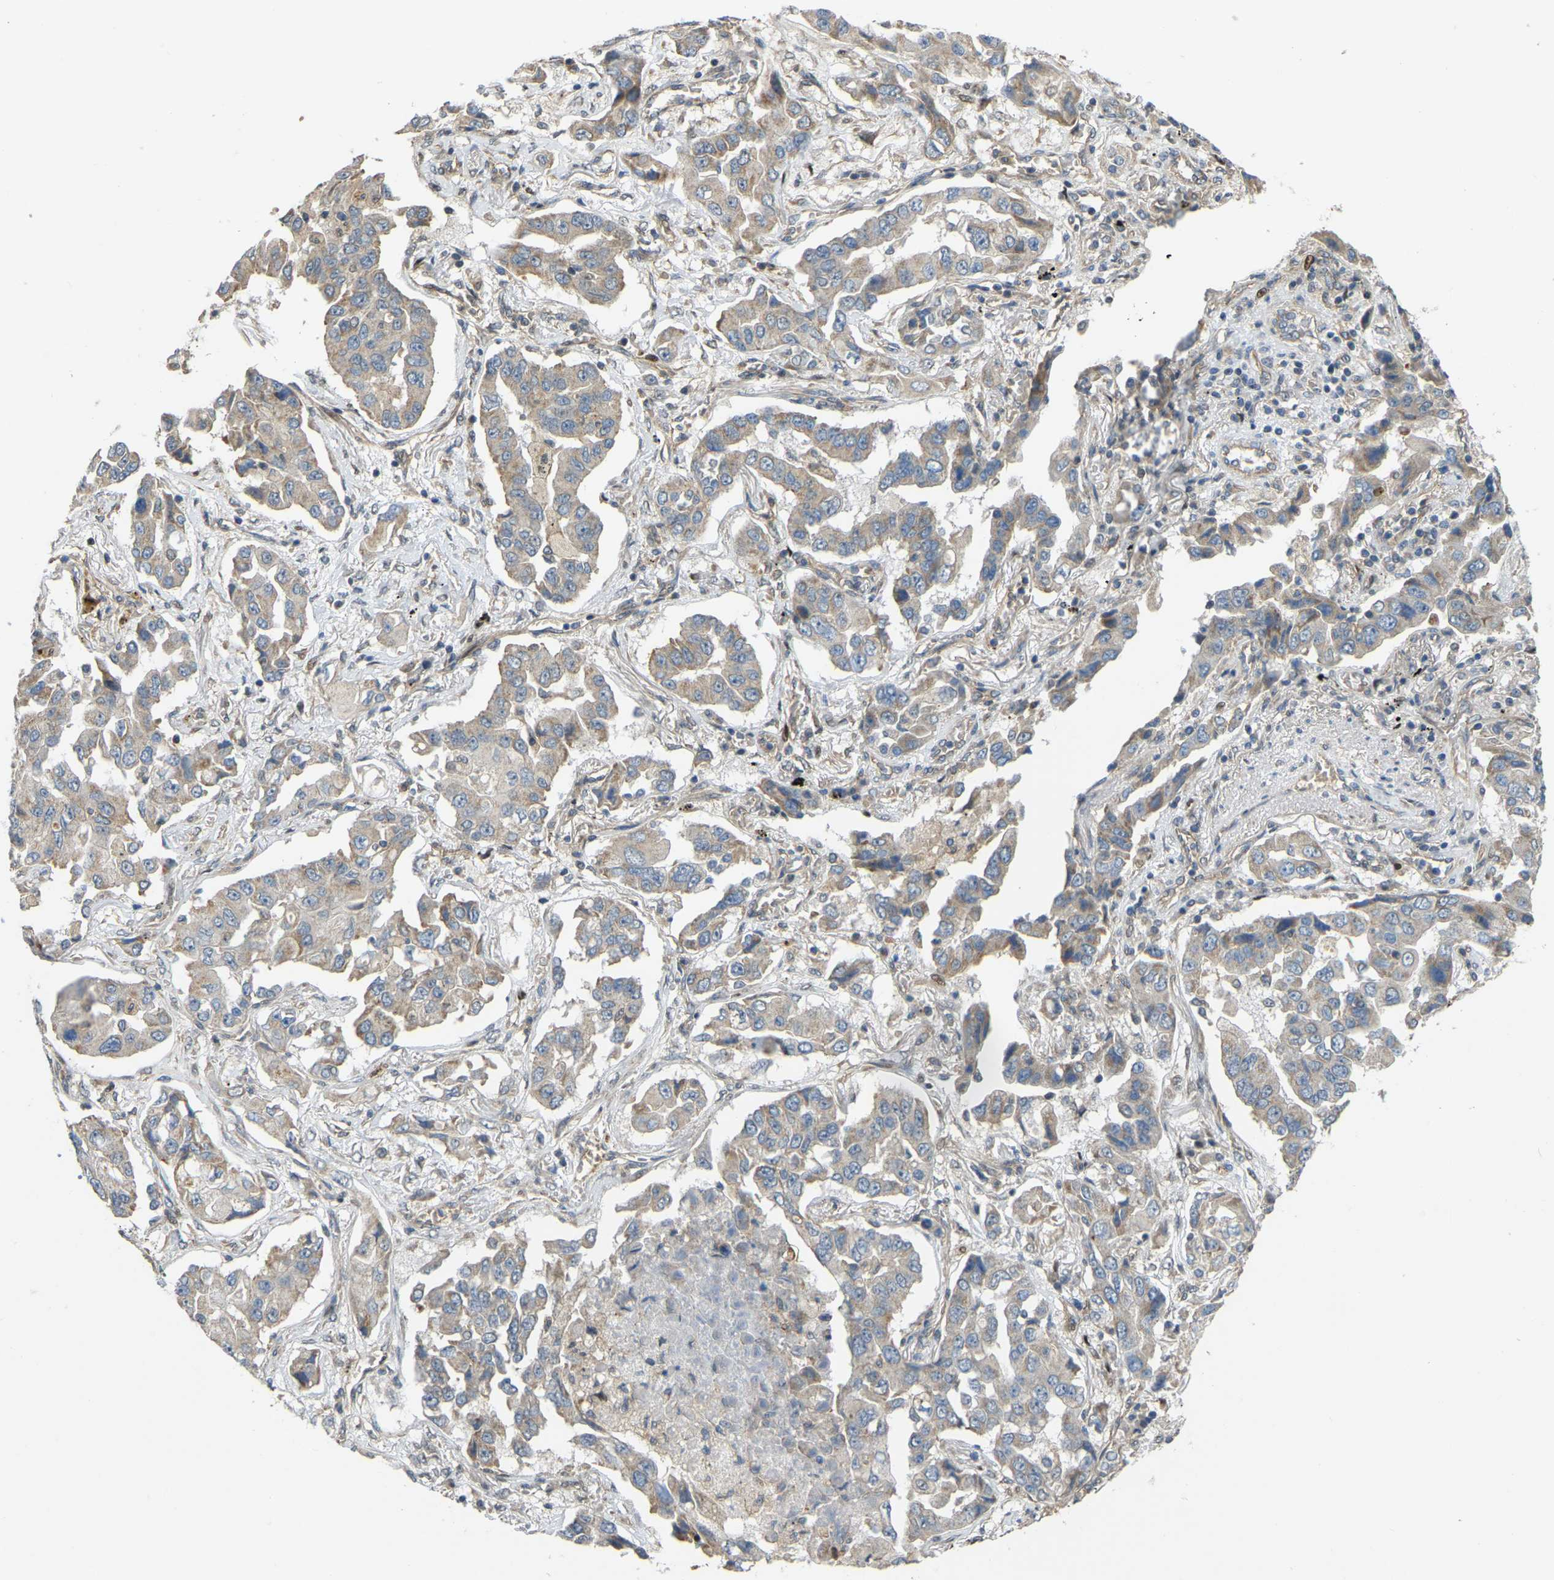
{"staining": {"intensity": "moderate", "quantity": "<25%", "location": "cytoplasmic/membranous"}, "tissue": "lung cancer", "cell_type": "Tumor cells", "image_type": "cancer", "snomed": [{"axis": "morphology", "description": "Adenocarcinoma, NOS"}, {"axis": "topography", "description": "Lung"}], "caption": "This photomicrograph displays lung adenocarcinoma stained with IHC to label a protein in brown. The cytoplasmic/membranous of tumor cells show moderate positivity for the protein. Nuclei are counter-stained blue.", "gene": "C21orf91", "patient": {"sex": "female", "age": 65}}